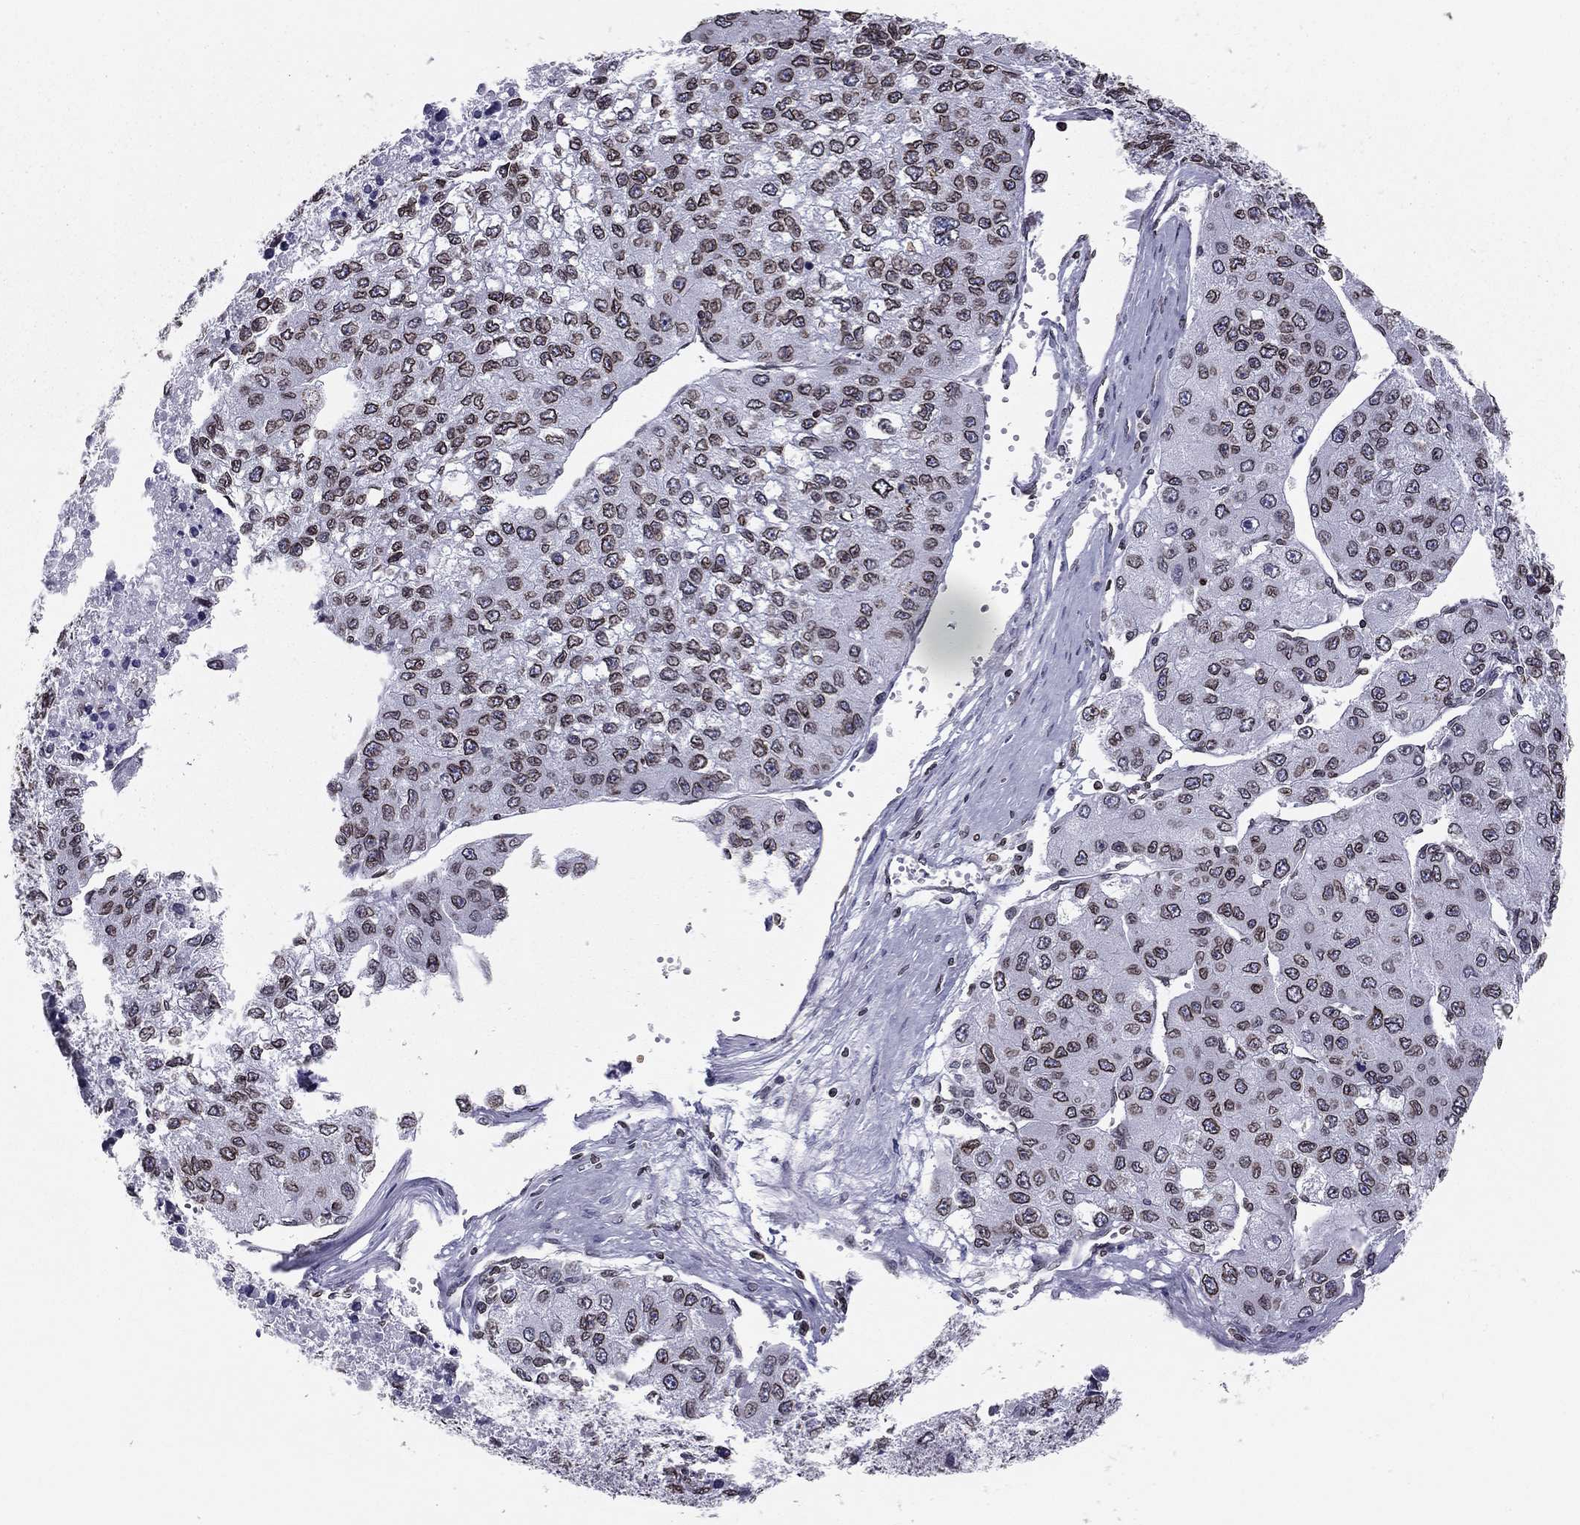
{"staining": {"intensity": "strong", "quantity": ">75%", "location": "cytoplasmic/membranous,nuclear"}, "tissue": "liver cancer", "cell_type": "Tumor cells", "image_type": "cancer", "snomed": [{"axis": "morphology", "description": "Carcinoma, Hepatocellular, NOS"}, {"axis": "topography", "description": "Liver"}], "caption": "This histopathology image displays immunohistochemistry staining of human hepatocellular carcinoma (liver), with high strong cytoplasmic/membranous and nuclear expression in approximately >75% of tumor cells.", "gene": "ESPL1", "patient": {"sex": "female", "age": 66}}